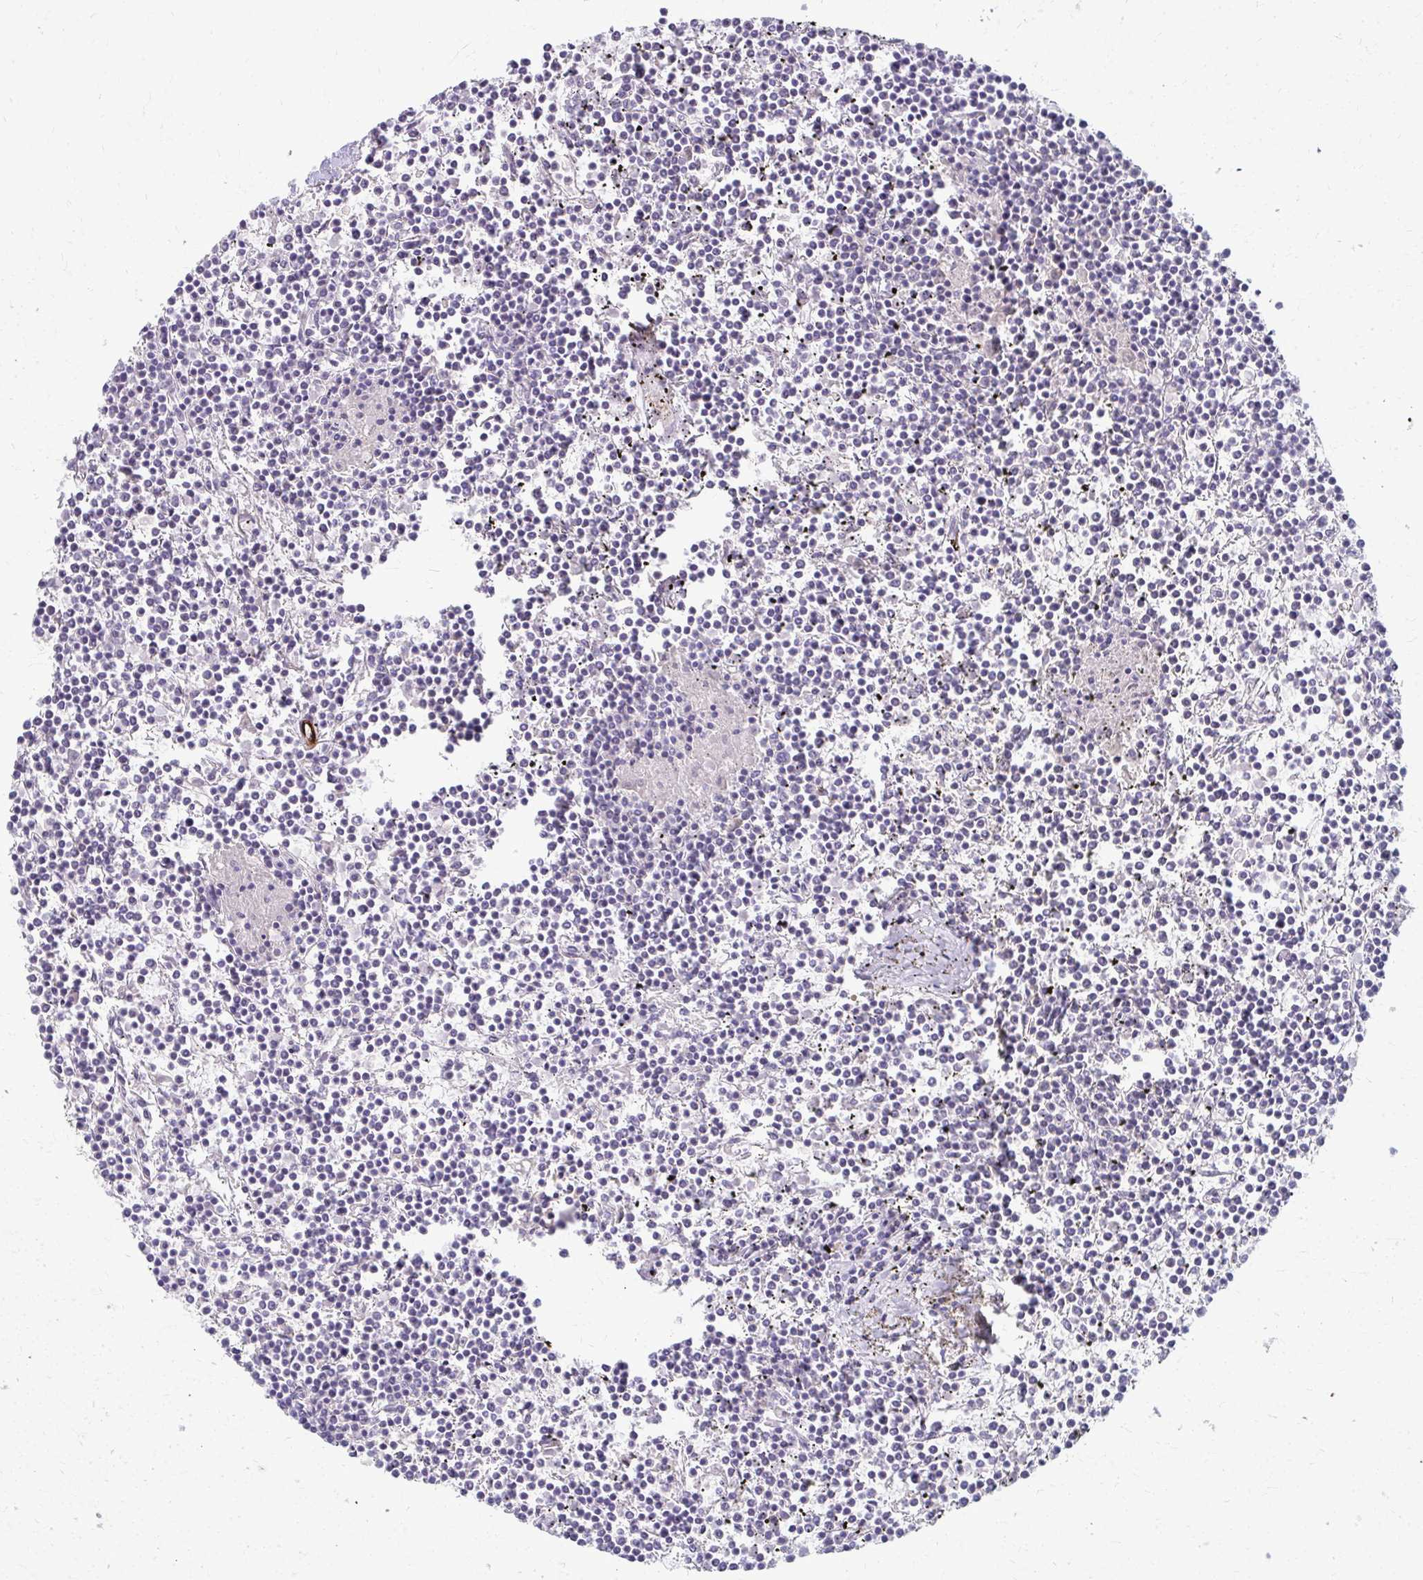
{"staining": {"intensity": "negative", "quantity": "none", "location": "none"}, "tissue": "lymphoma", "cell_type": "Tumor cells", "image_type": "cancer", "snomed": [{"axis": "morphology", "description": "Malignant lymphoma, non-Hodgkin's type, Low grade"}, {"axis": "topography", "description": "Spleen"}], "caption": "A photomicrograph of human malignant lymphoma, non-Hodgkin's type (low-grade) is negative for staining in tumor cells. (Brightfield microscopy of DAB (3,3'-diaminobenzidine) immunohistochemistry (IHC) at high magnification).", "gene": "ADIPOQ", "patient": {"sex": "female", "age": 19}}